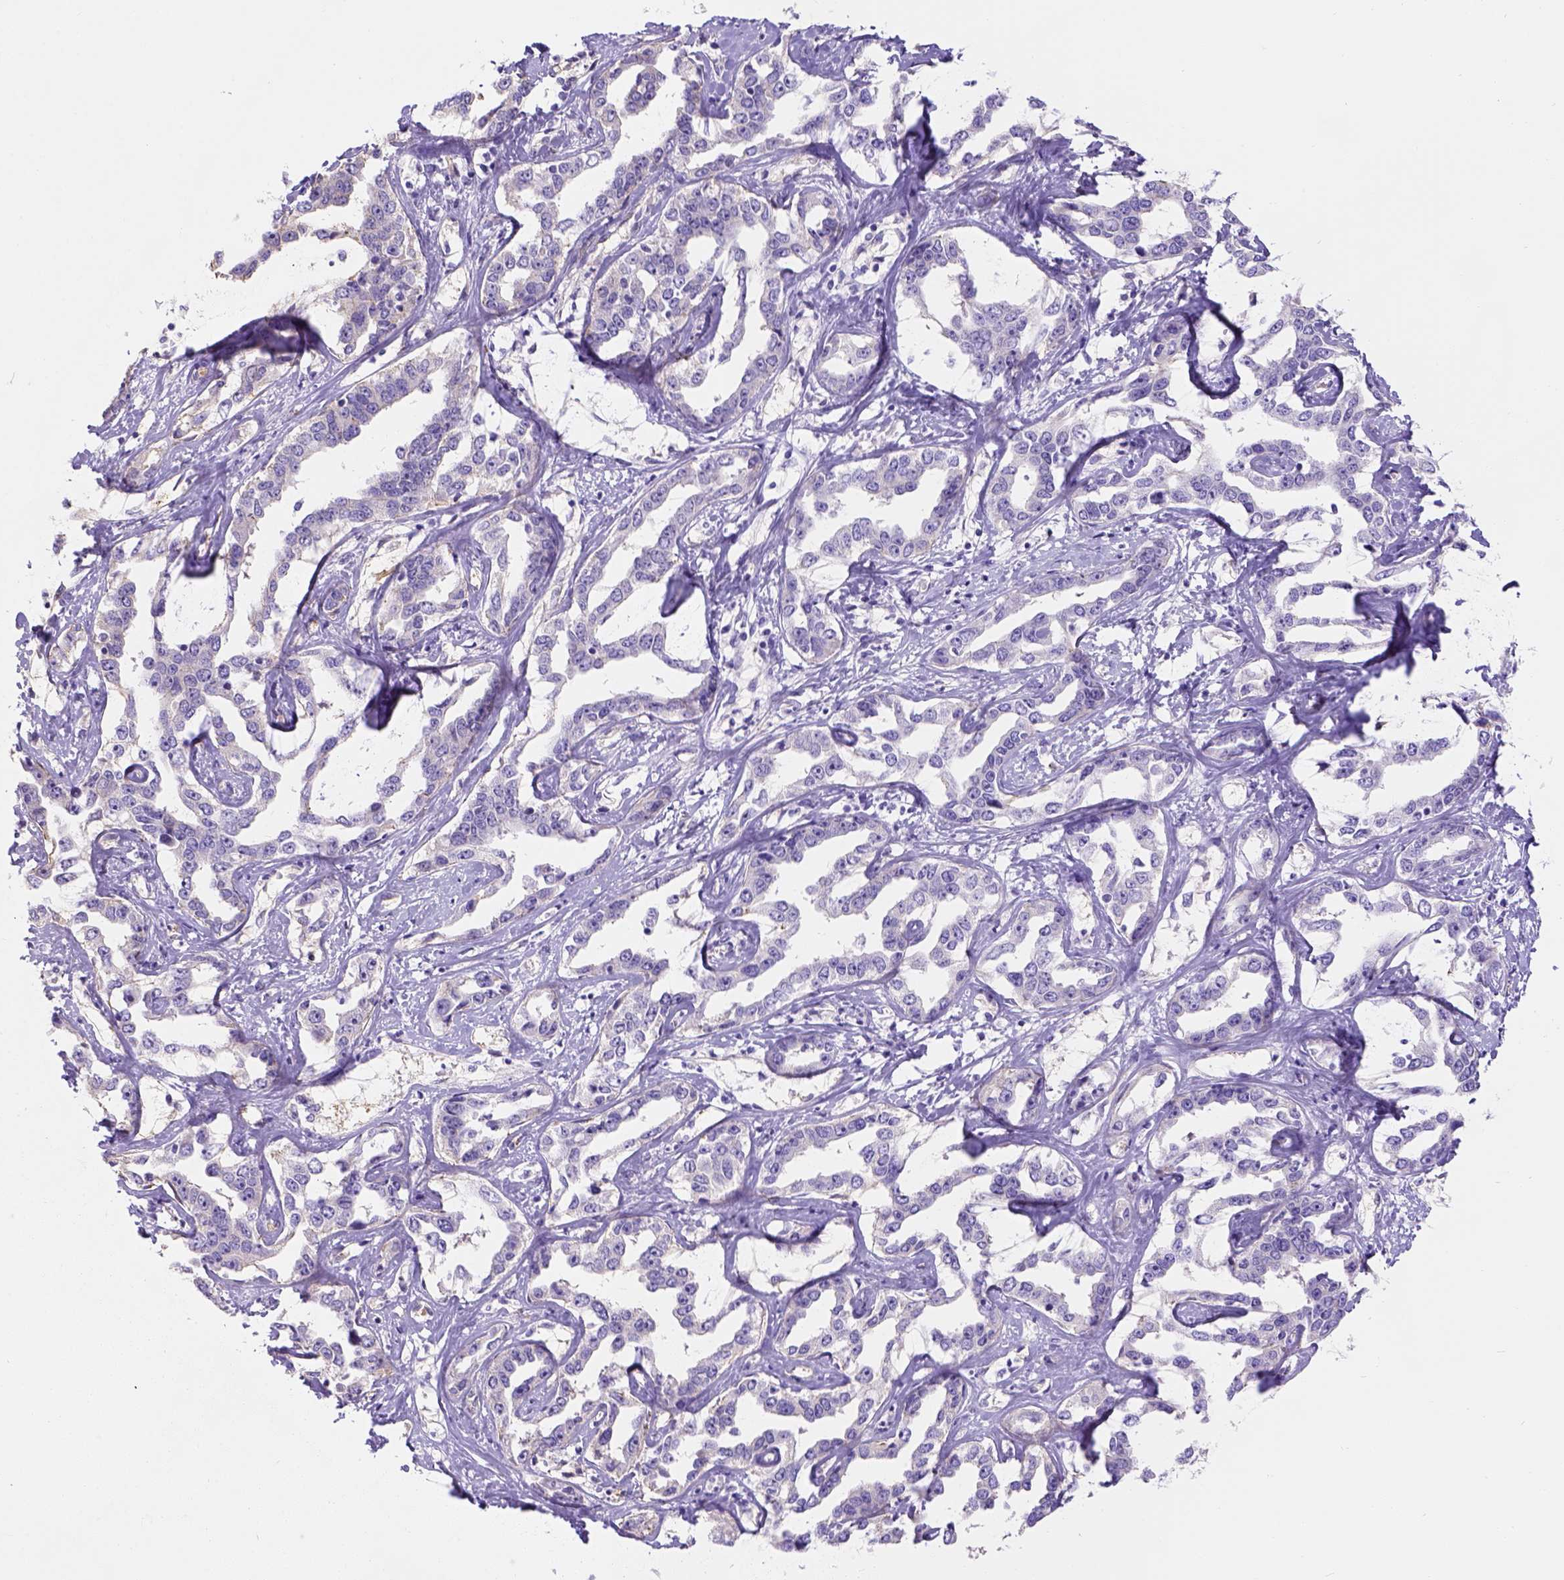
{"staining": {"intensity": "negative", "quantity": "none", "location": "none"}, "tissue": "liver cancer", "cell_type": "Tumor cells", "image_type": "cancer", "snomed": [{"axis": "morphology", "description": "Cholangiocarcinoma"}, {"axis": "topography", "description": "Liver"}], "caption": "A high-resolution image shows immunohistochemistry (IHC) staining of cholangiocarcinoma (liver), which demonstrates no significant positivity in tumor cells. (Stains: DAB (3,3'-diaminobenzidine) IHC with hematoxylin counter stain, Microscopy: brightfield microscopy at high magnification).", "gene": "PHF7", "patient": {"sex": "male", "age": 59}}